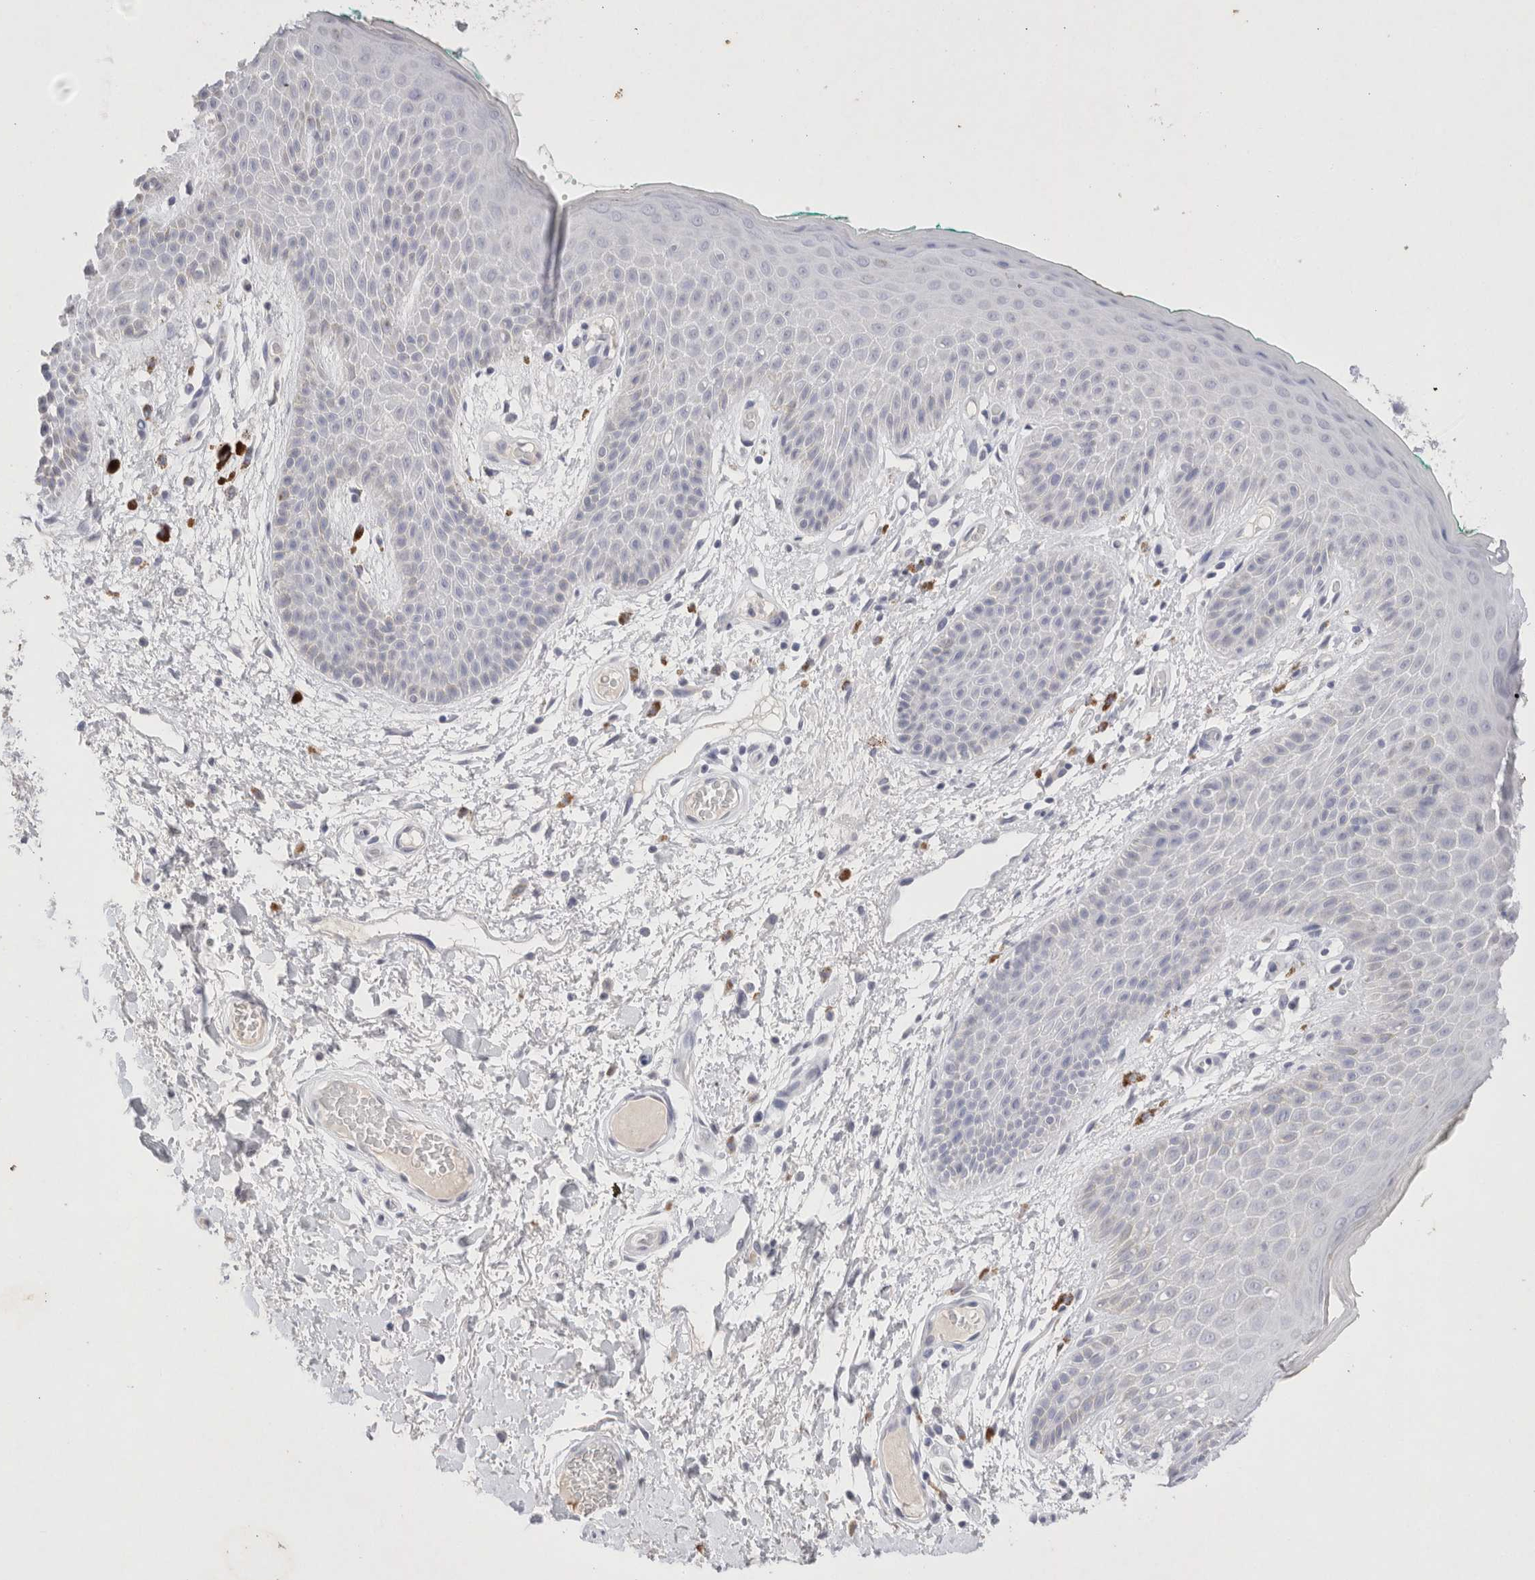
{"staining": {"intensity": "negative", "quantity": "none", "location": "none"}, "tissue": "skin", "cell_type": "Epidermal cells", "image_type": "normal", "snomed": [{"axis": "morphology", "description": "Normal tissue, NOS"}, {"axis": "topography", "description": "Anal"}], "caption": "This histopathology image is of normal skin stained with IHC to label a protein in brown with the nuclei are counter-stained blue. There is no positivity in epidermal cells. Nuclei are stained in blue.", "gene": "EPCAM", "patient": {"sex": "male", "age": 74}}